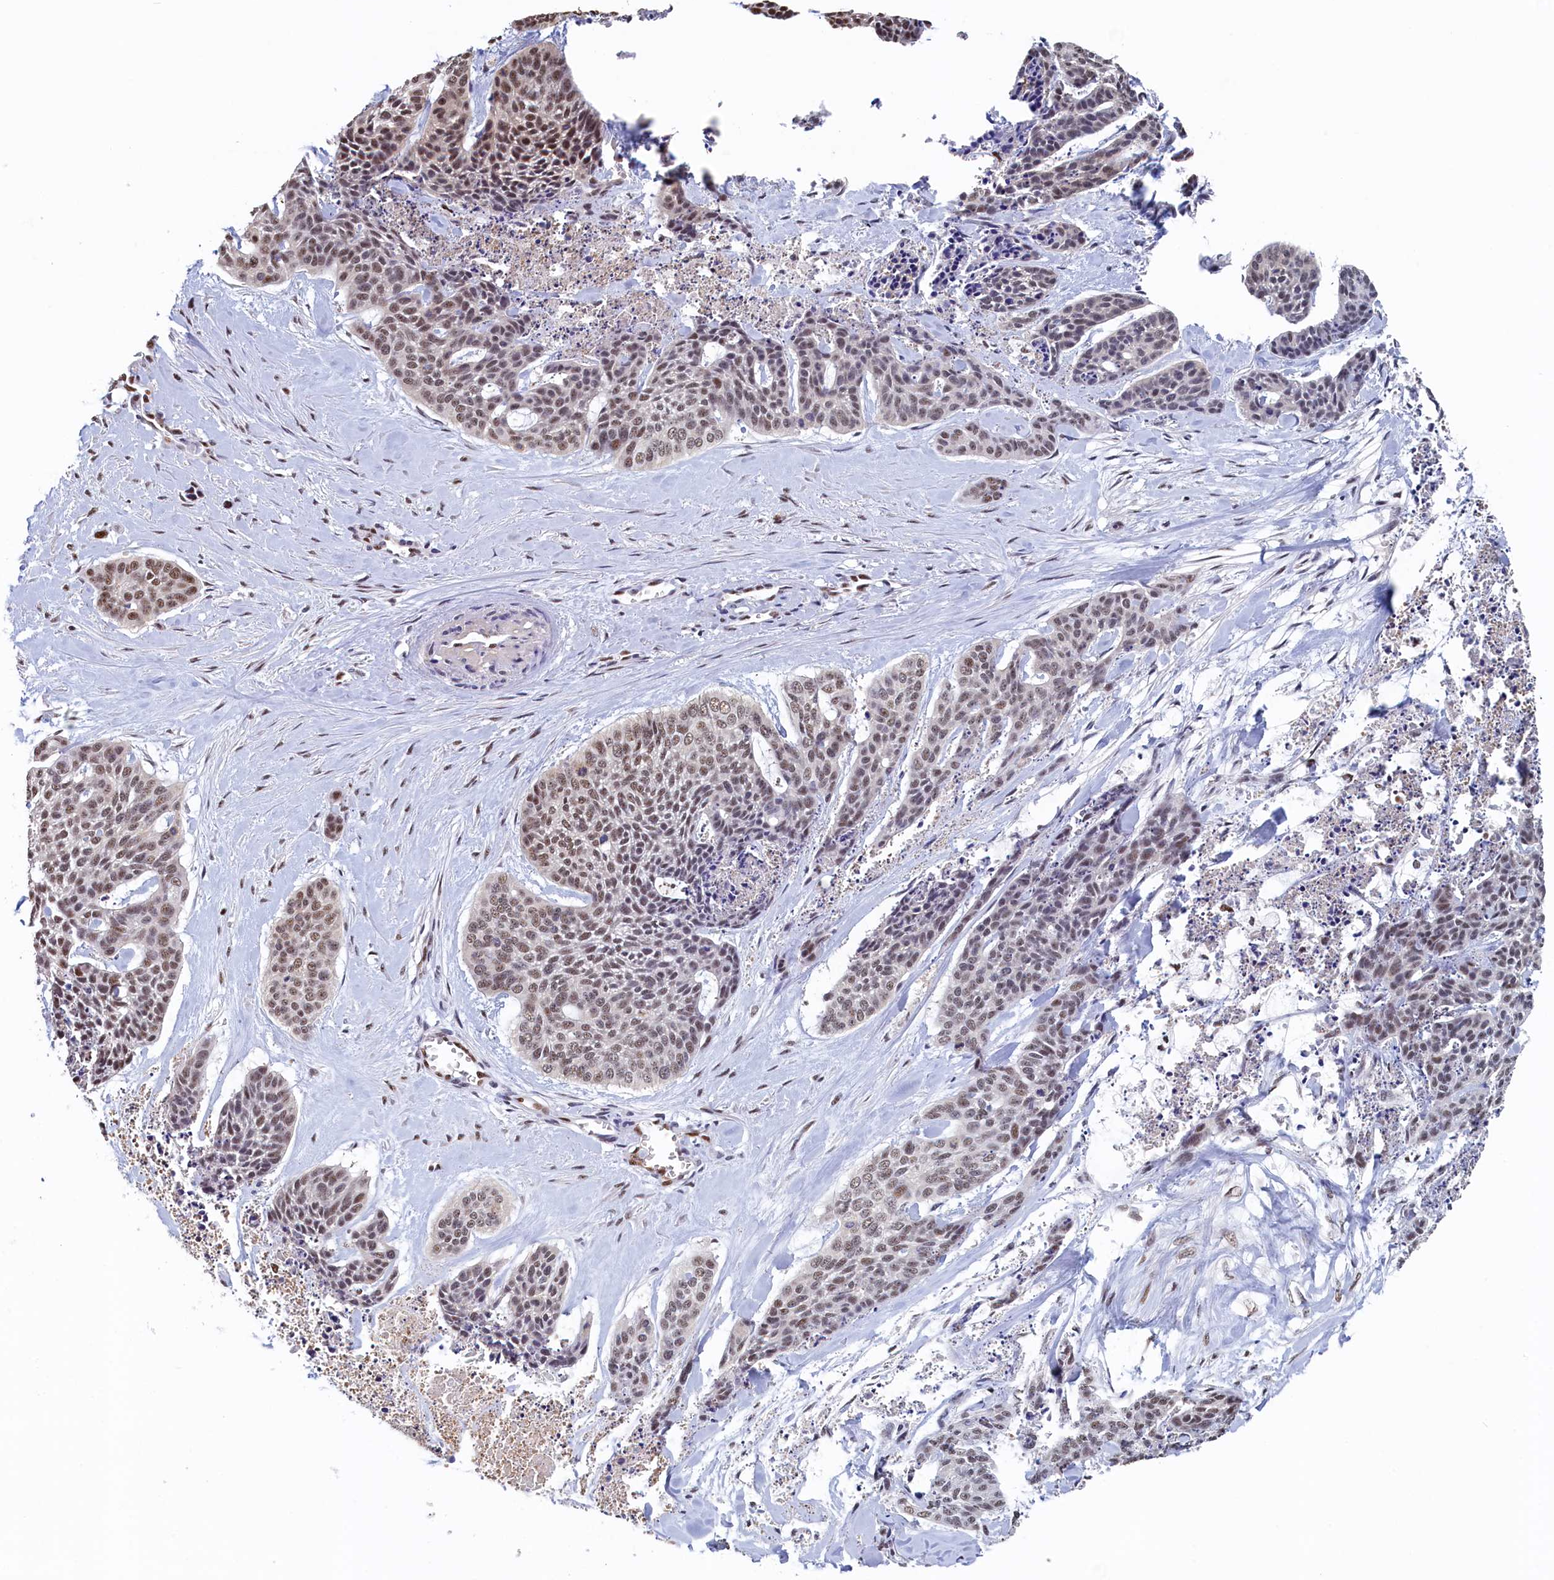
{"staining": {"intensity": "moderate", "quantity": "25%-75%", "location": "nuclear"}, "tissue": "skin cancer", "cell_type": "Tumor cells", "image_type": "cancer", "snomed": [{"axis": "morphology", "description": "Basal cell carcinoma"}, {"axis": "topography", "description": "Skin"}], "caption": "Brown immunohistochemical staining in skin basal cell carcinoma demonstrates moderate nuclear positivity in about 25%-75% of tumor cells. (Stains: DAB in brown, nuclei in blue, Microscopy: brightfield microscopy at high magnification).", "gene": "MOSPD3", "patient": {"sex": "female", "age": 64}}